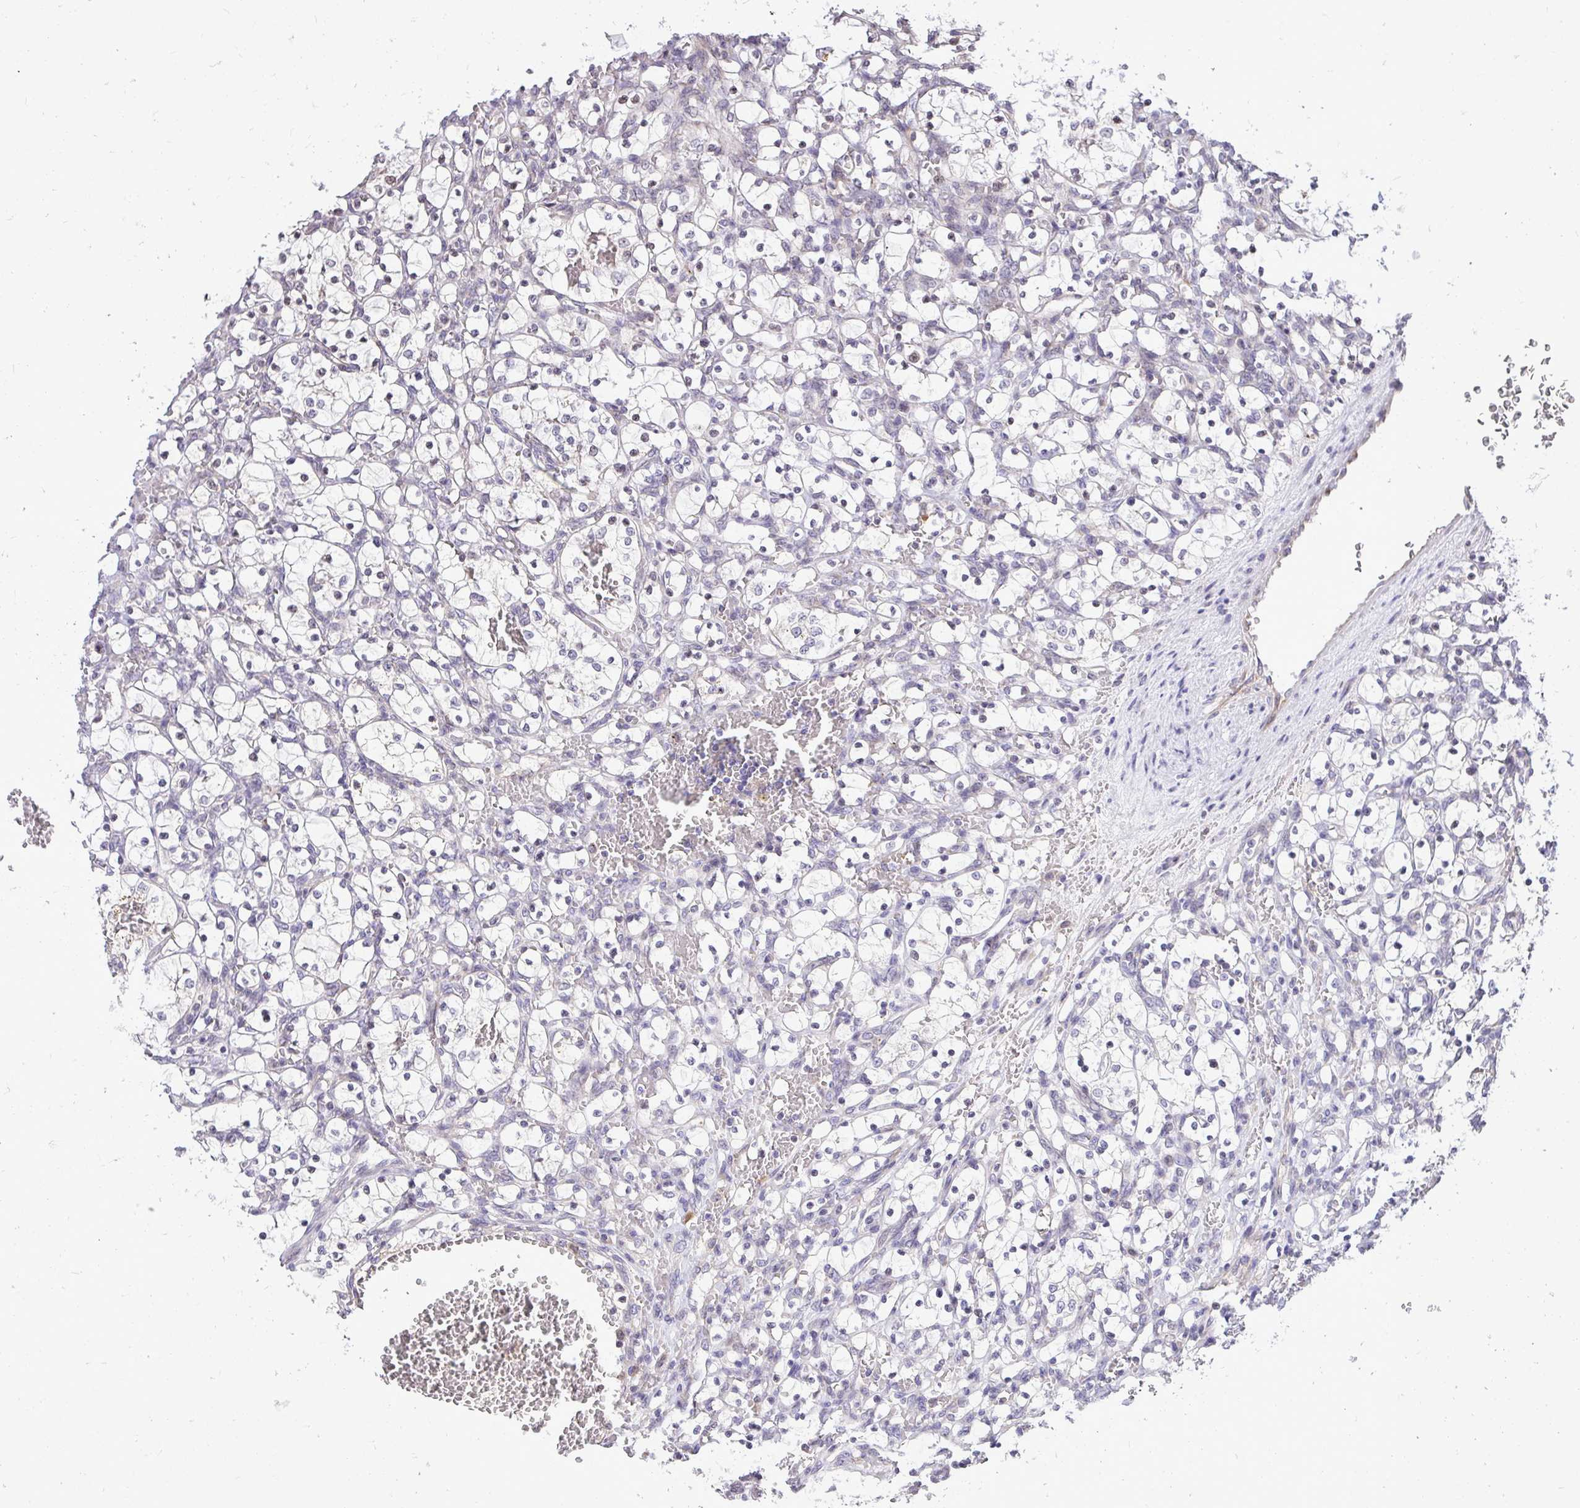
{"staining": {"intensity": "negative", "quantity": "none", "location": "none"}, "tissue": "renal cancer", "cell_type": "Tumor cells", "image_type": "cancer", "snomed": [{"axis": "morphology", "description": "Adenocarcinoma, NOS"}, {"axis": "topography", "description": "Kidney"}], "caption": "This is an immunohistochemistry photomicrograph of human renal cancer. There is no staining in tumor cells.", "gene": "METTL9", "patient": {"sex": "female", "age": 69}}